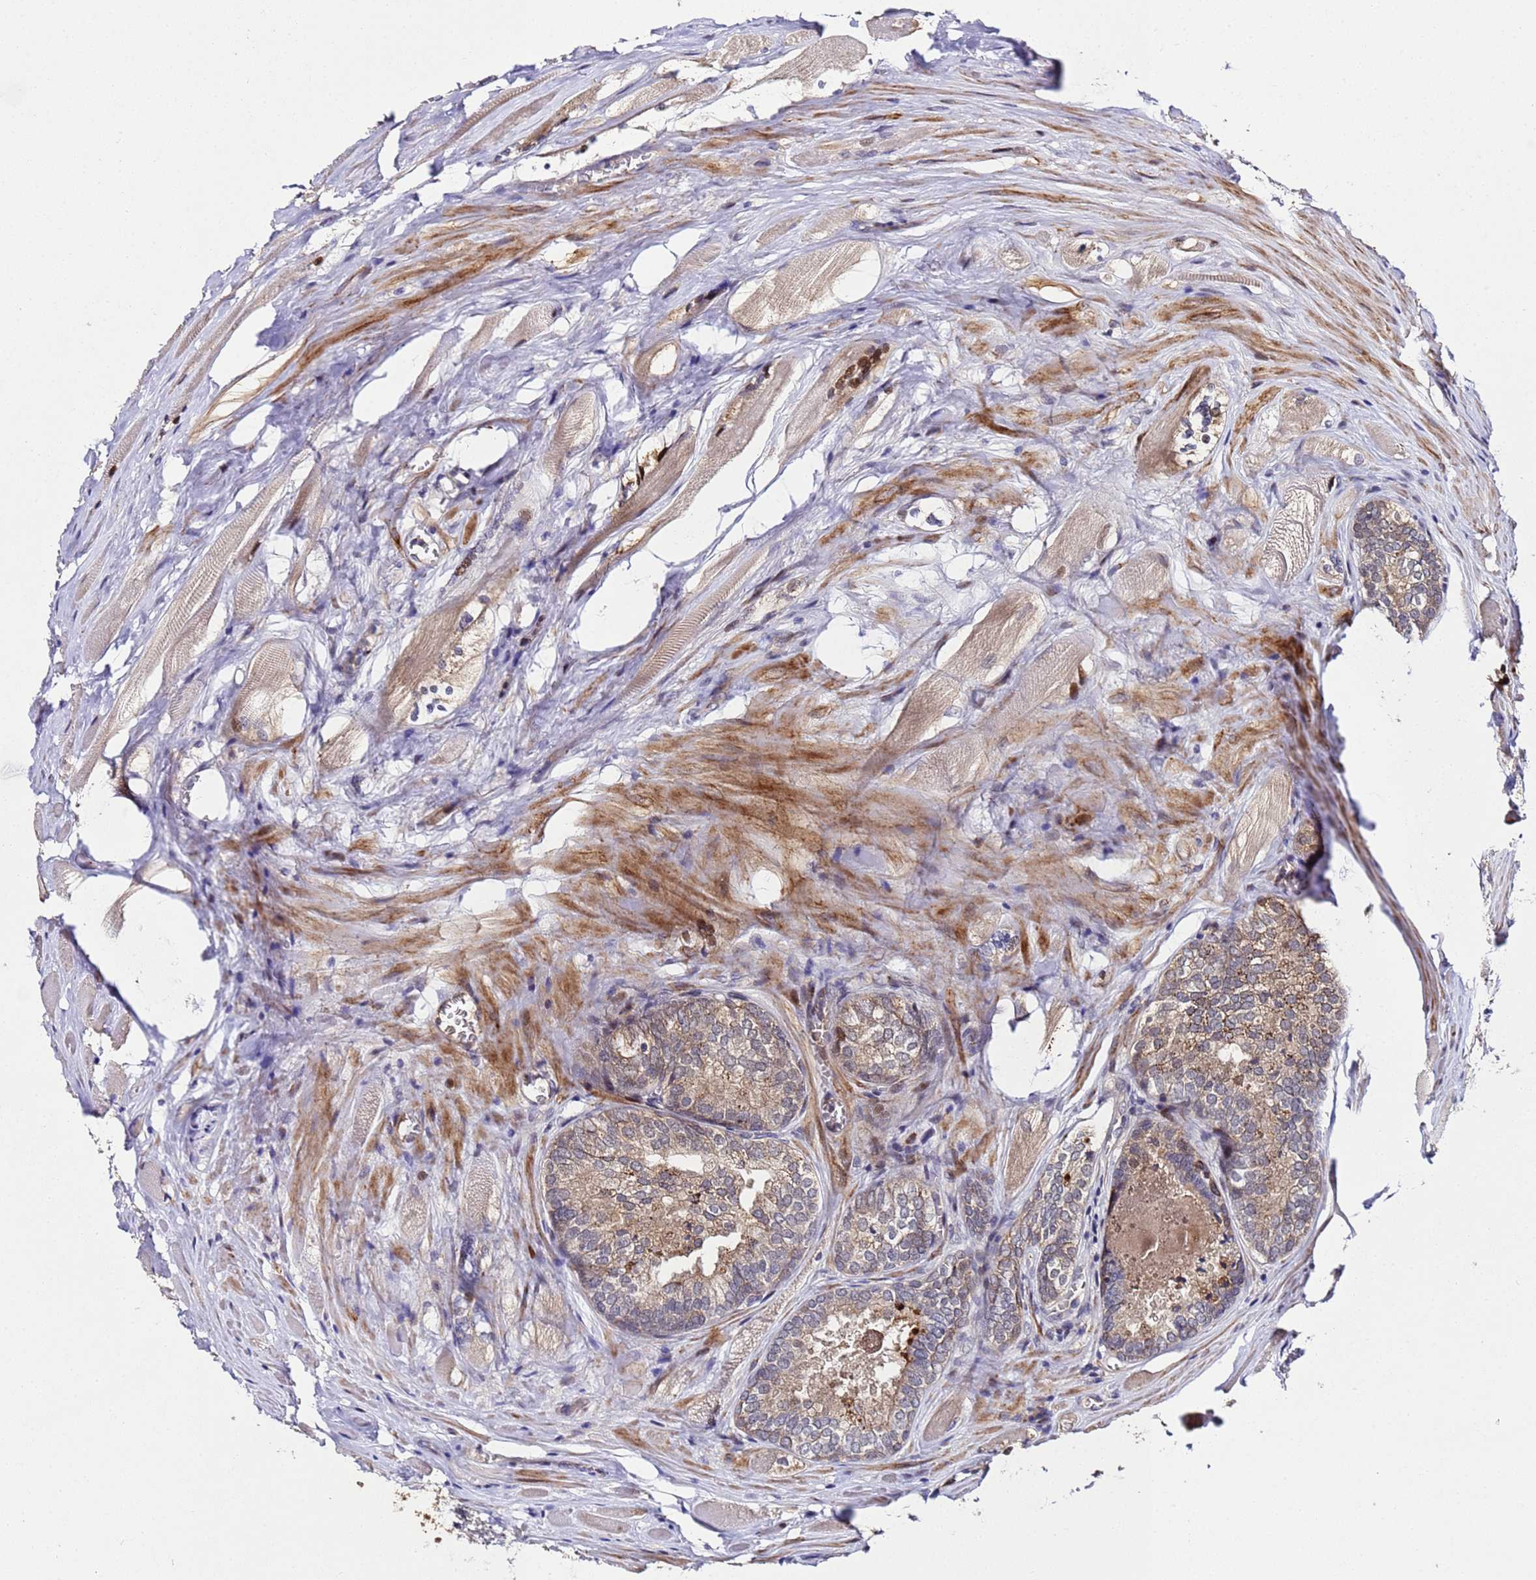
{"staining": {"intensity": "weak", "quantity": "25%-75%", "location": "cytoplasmic/membranous"}, "tissue": "prostate cancer", "cell_type": "Tumor cells", "image_type": "cancer", "snomed": [{"axis": "morphology", "description": "Adenocarcinoma, Low grade"}, {"axis": "topography", "description": "Prostate"}], "caption": "Protein staining displays weak cytoplasmic/membranous expression in approximately 25%-75% of tumor cells in prostate cancer.", "gene": "PLXDC2", "patient": {"sex": "male", "age": 67}}